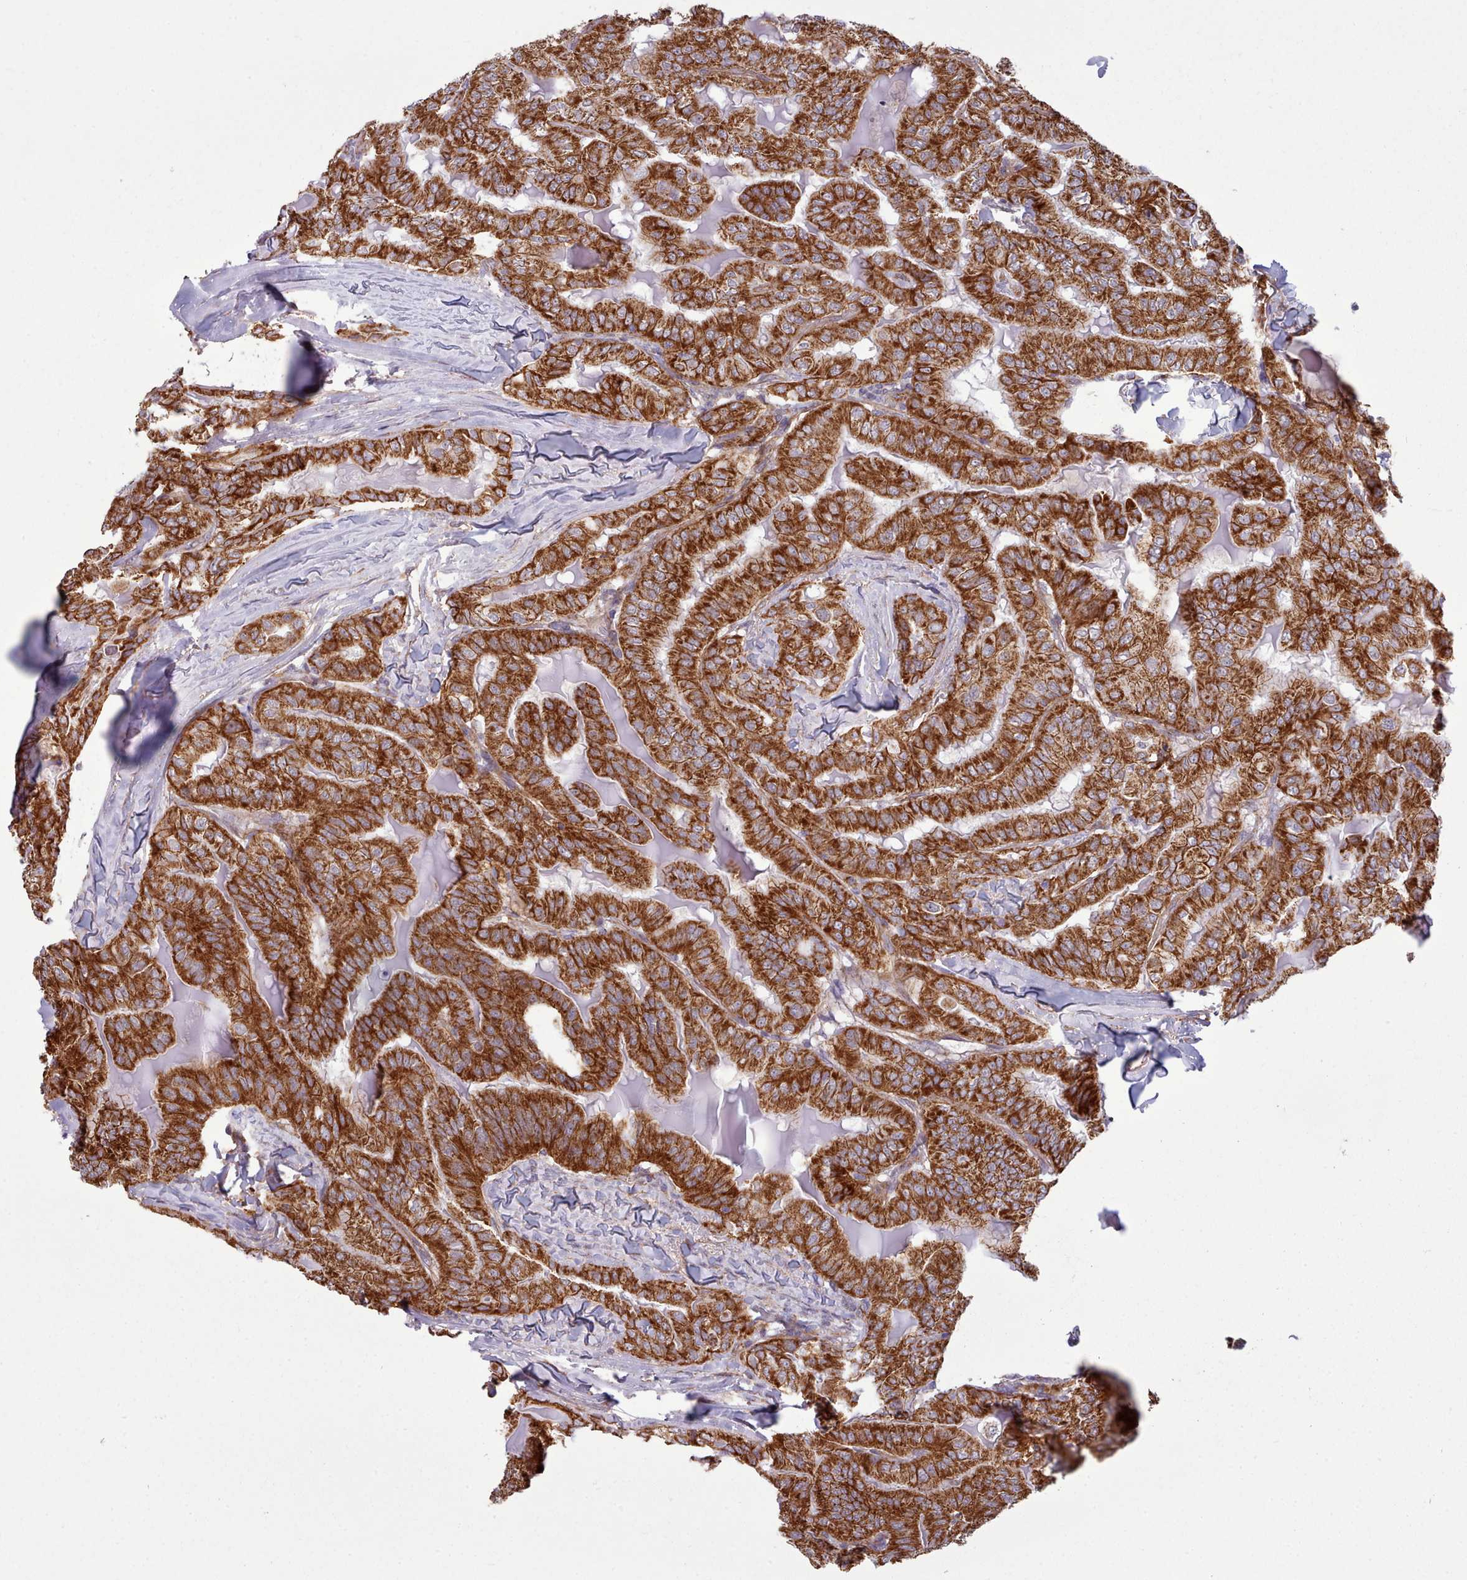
{"staining": {"intensity": "strong", "quantity": ">75%", "location": "cytoplasmic/membranous"}, "tissue": "thyroid cancer", "cell_type": "Tumor cells", "image_type": "cancer", "snomed": [{"axis": "morphology", "description": "Papillary adenocarcinoma, NOS"}, {"axis": "topography", "description": "Thyroid gland"}], "caption": "IHC of human thyroid cancer demonstrates high levels of strong cytoplasmic/membranous staining in approximately >75% of tumor cells.", "gene": "MRPL46", "patient": {"sex": "female", "age": 68}}